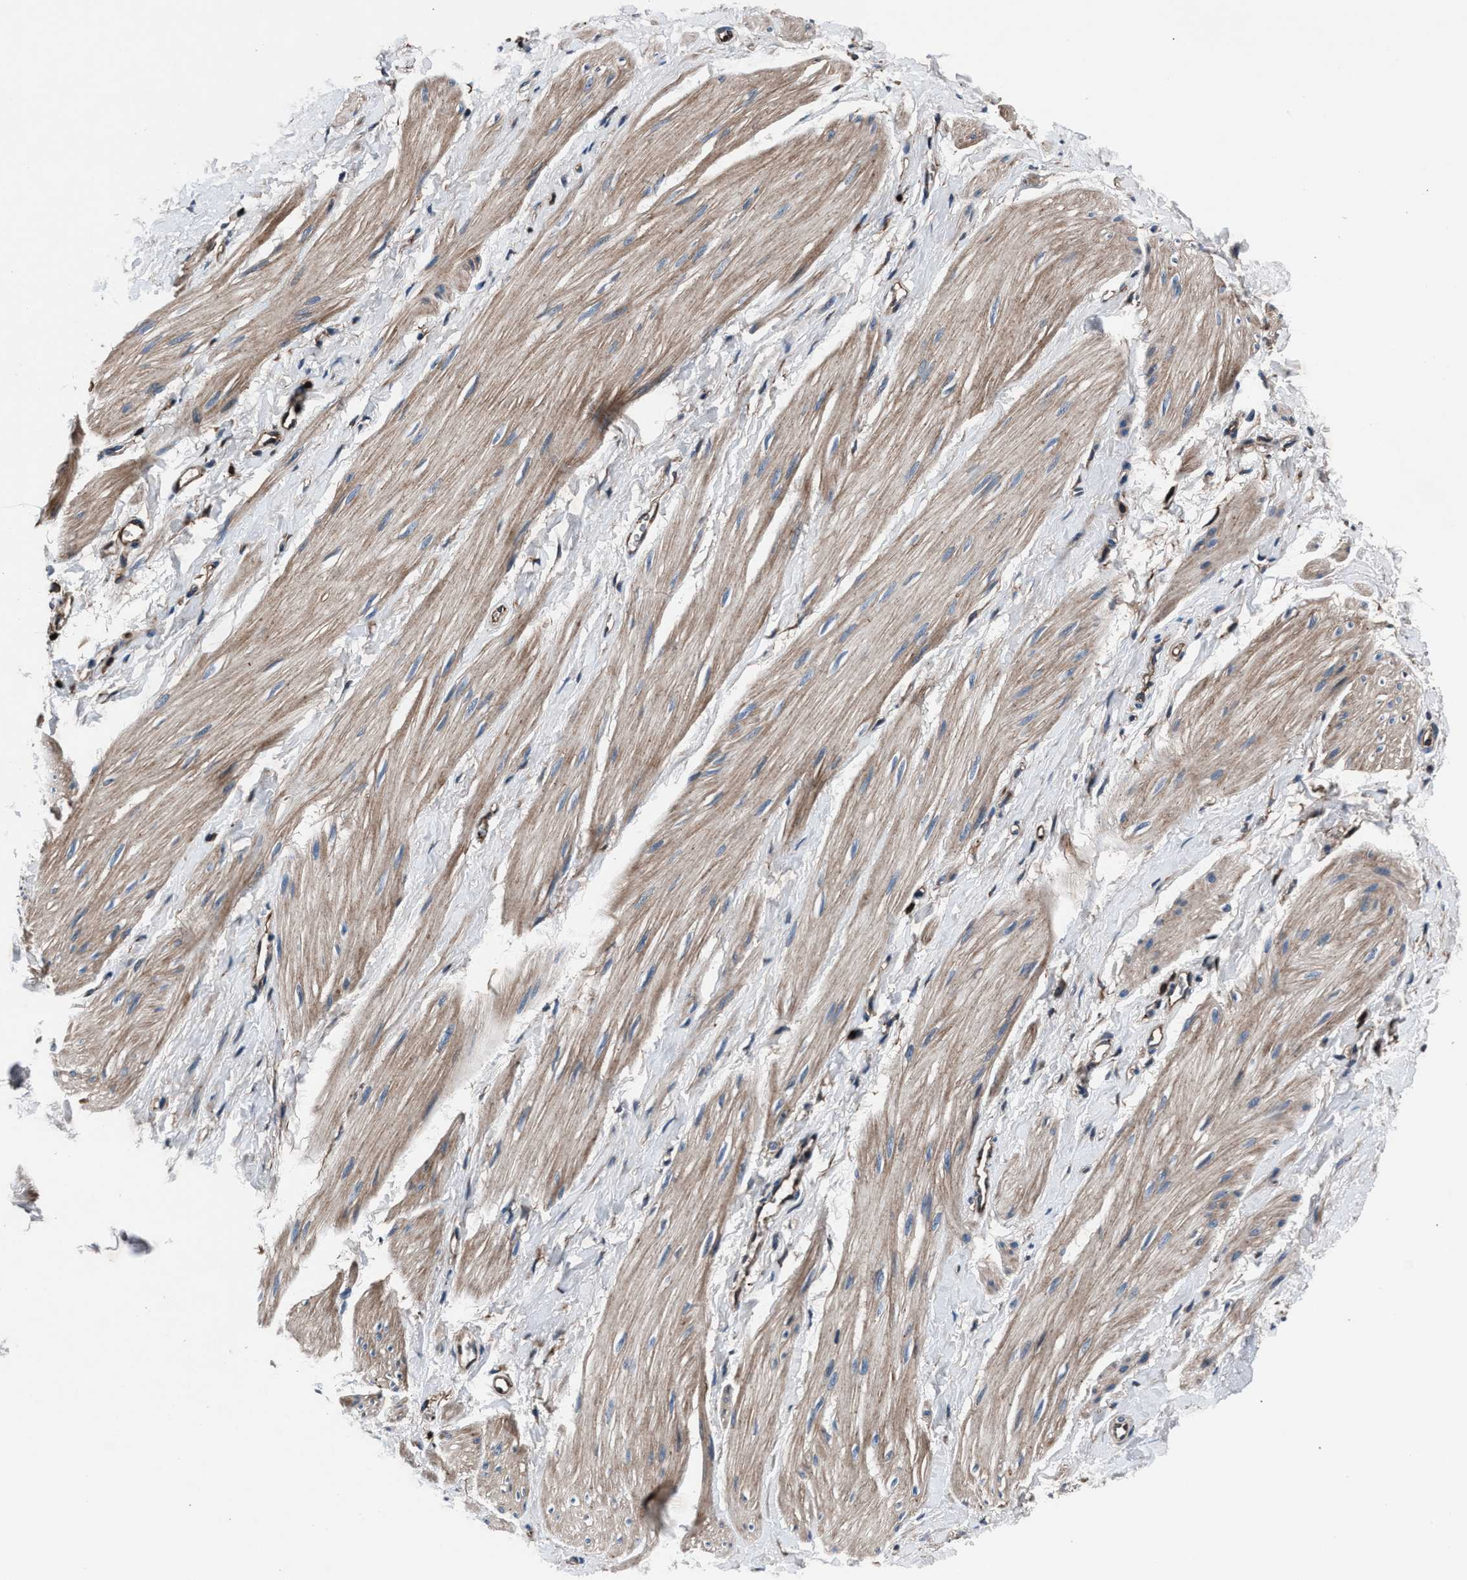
{"staining": {"intensity": "moderate", "quantity": ">75%", "location": "cytoplasmic/membranous"}, "tissue": "smooth muscle", "cell_type": "Smooth muscle cells", "image_type": "normal", "snomed": [{"axis": "morphology", "description": "Normal tissue, NOS"}, {"axis": "topography", "description": "Smooth muscle"}], "caption": "Protein expression analysis of benign human smooth muscle reveals moderate cytoplasmic/membranous expression in about >75% of smooth muscle cells.", "gene": "MFSD11", "patient": {"sex": "male", "age": 16}}